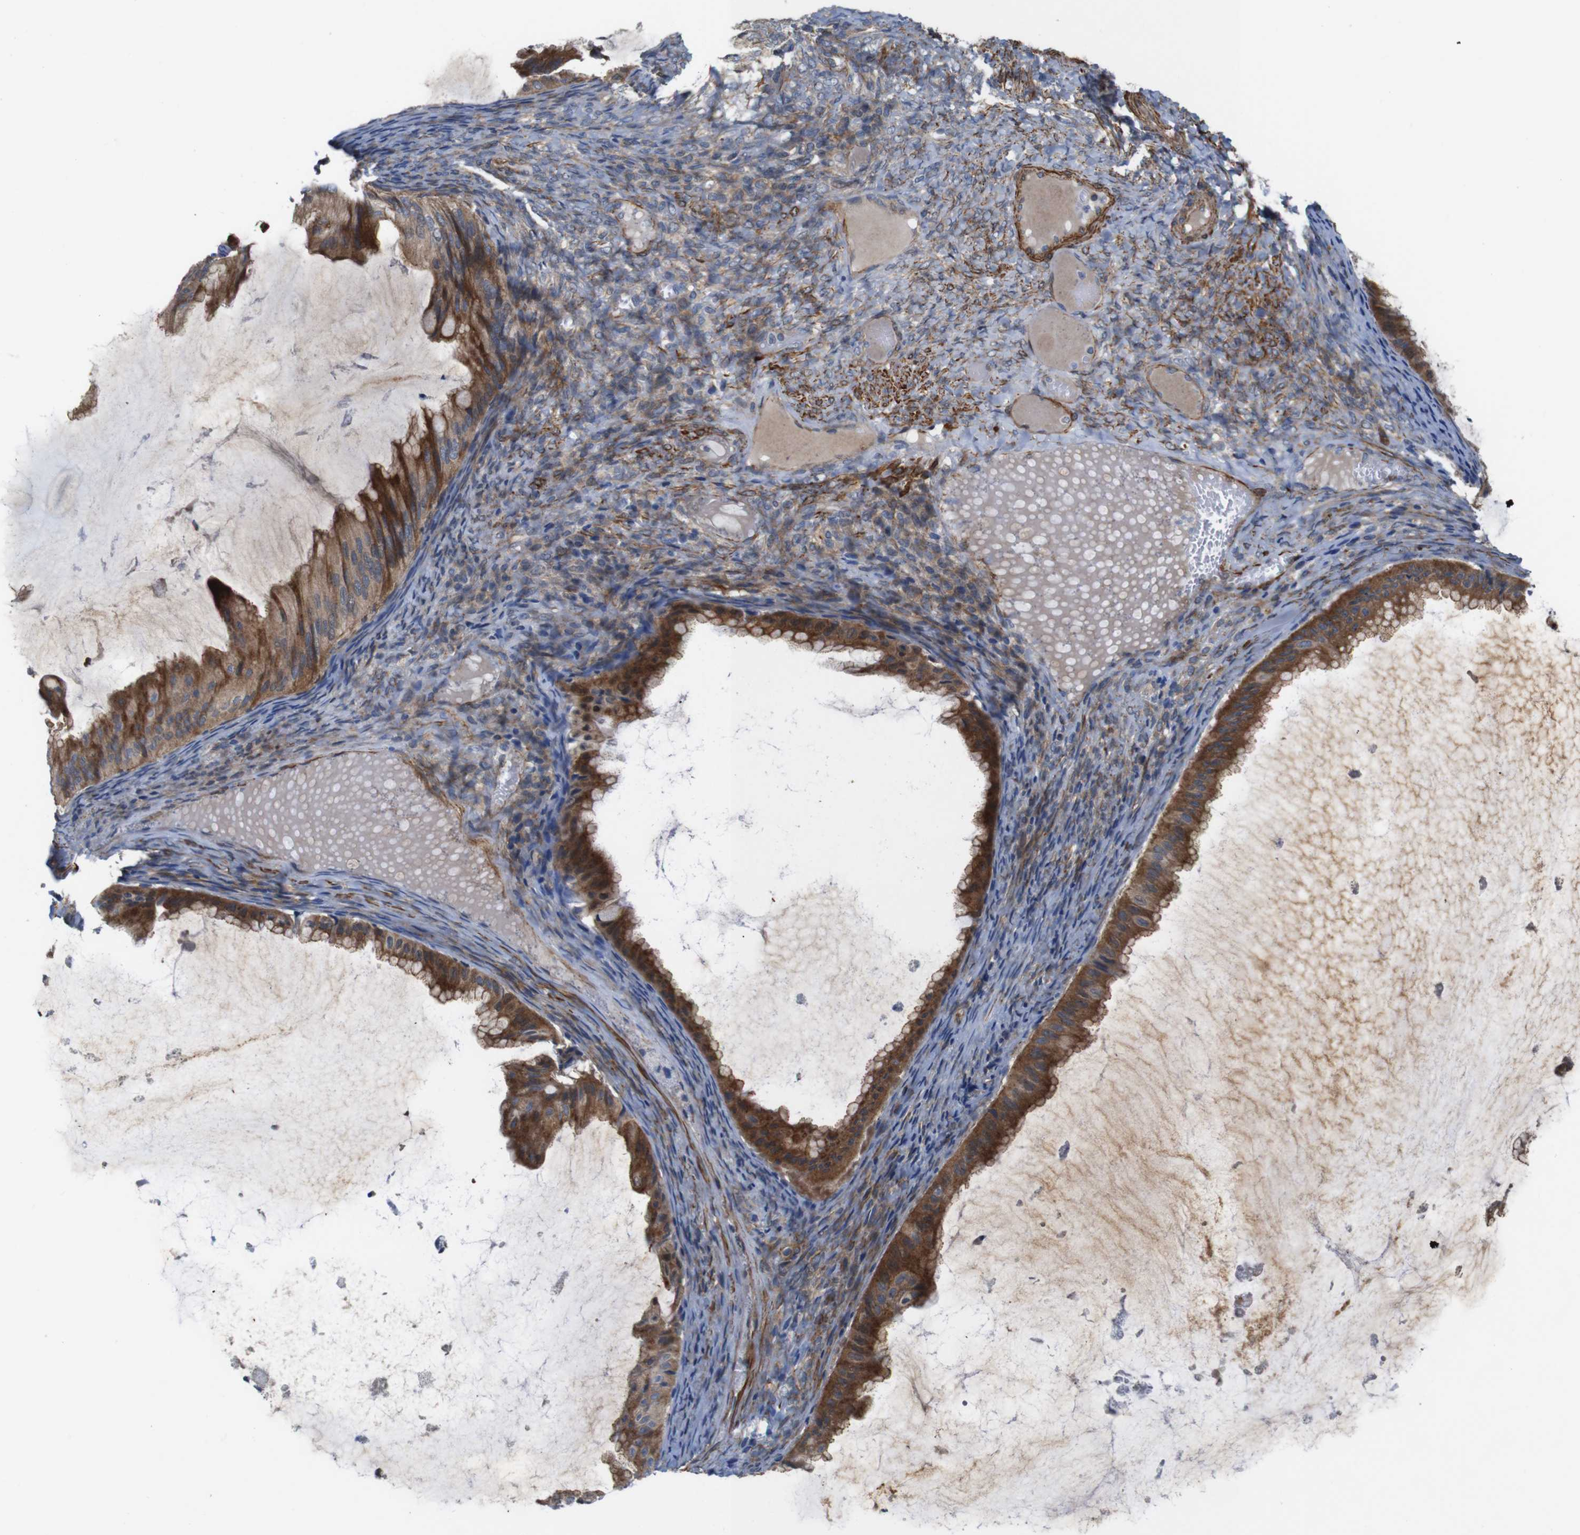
{"staining": {"intensity": "moderate", "quantity": "25%-75%", "location": "cytoplasmic/membranous"}, "tissue": "ovarian cancer", "cell_type": "Tumor cells", "image_type": "cancer", "snomed": [{"axis": "morphology", "description": "Cystadenocarcinoma, mucinous, NOS"}, {"axis": "topography", "description": "Ovary"}], "caption": "Ovarian cancer stained with IHC displays moderate cytoplasmic/membranous expression in about 25%-75% of tumor cells.", "gene": "GGT7", "patient": {"sex": "female", "age": 61}}